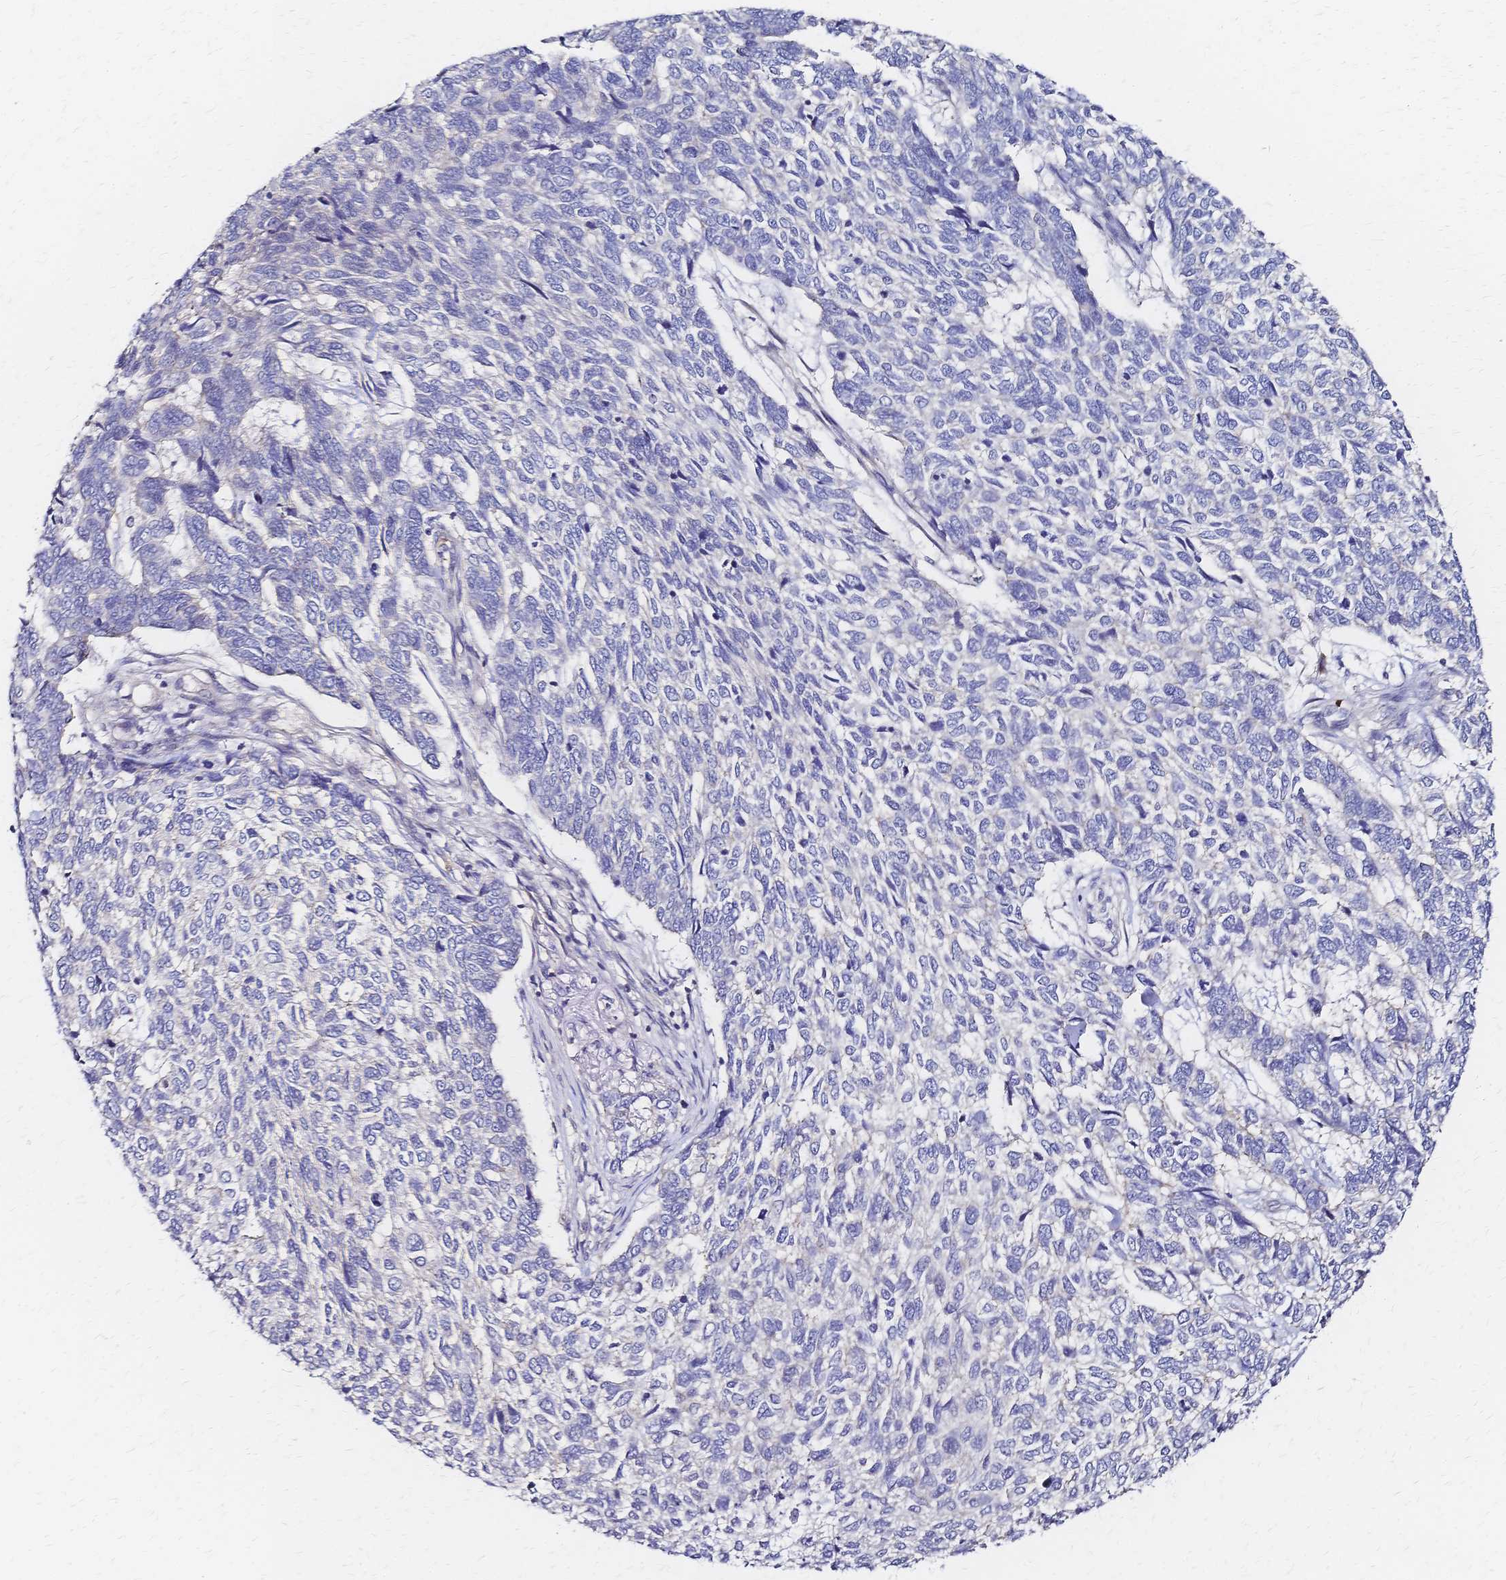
{"staining": {"intensity": "negative", "quantity": "none", "location": "none"}, "tissue": "skin cancer", "cell_type": "Tumor cells", "image_type": "cancer", "snomed": [{"axis": "morphology", "description": "Basal cell carcinoma"}, {"axis": "topography", "description": "Skin"}], "caption": "Skin cancer (basal cell carcinoma) was stained to show a protein in brown. There is no significant staining in tumor cells. (DAB immunohistochemistry (IHC), high magnification).", "gene": "SLC5A1", "patient": {"sex": "female", "age": 65}}